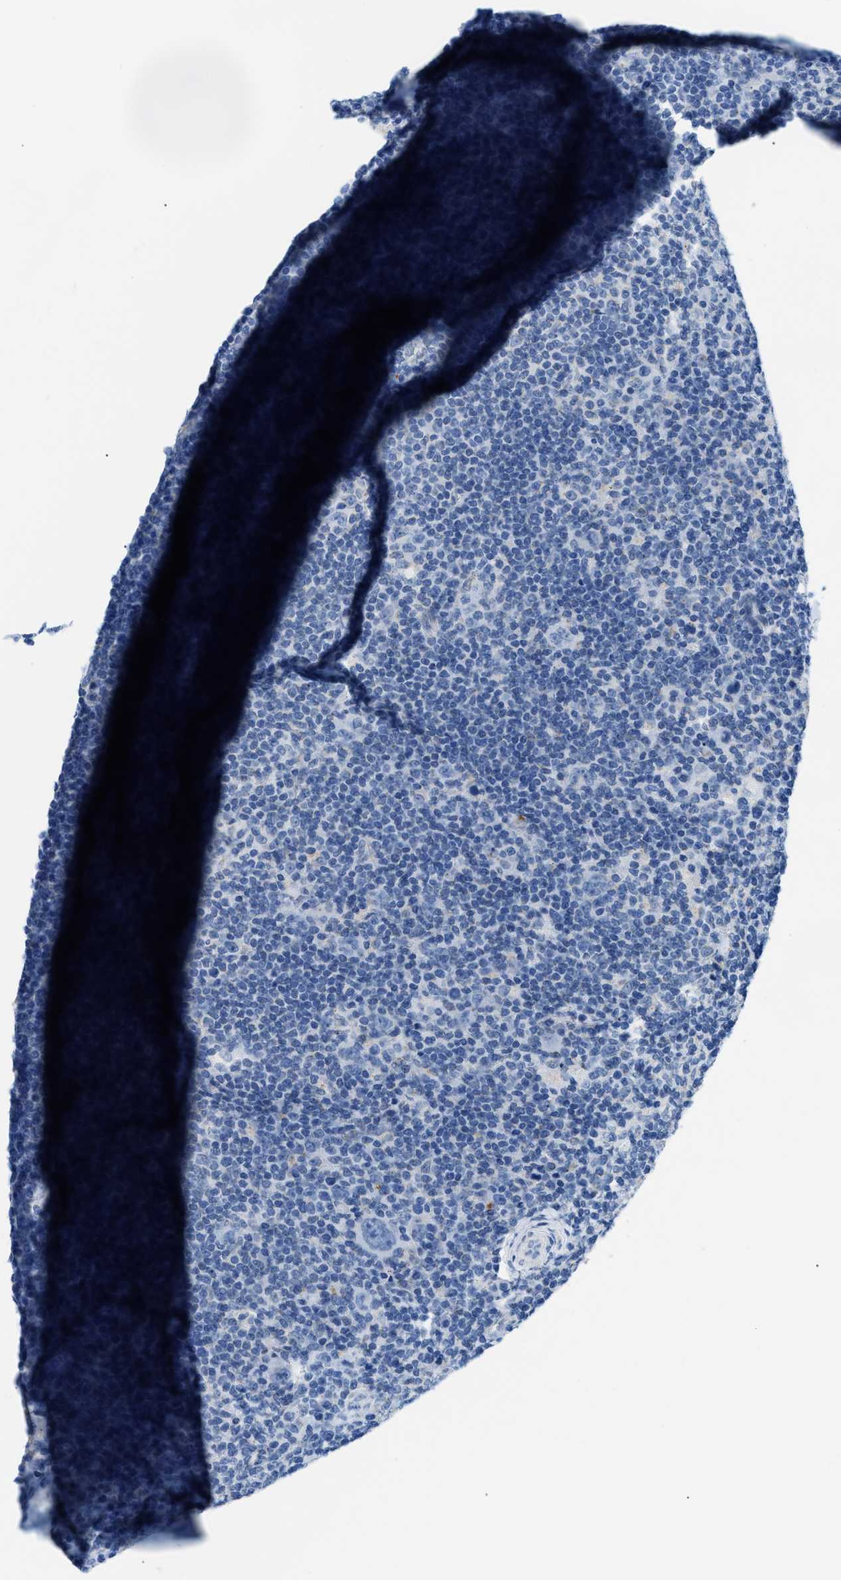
{"staining": {"intensity": "negative", "quantity": "none", "location": "none"}, "tissue": "lymphoma", "cell_type": "Tumor cells", "image_type": "cancer", "snomed": [{"axis": "morphology", "description": "Hodgkin's disease, NOS"}, {"axis": "topography", "description": "Lymph node"}], "caption": "High power microscopy micrograph of an immunohistochemistry micrograph of Hodgkin's disease, revealing no significant staining in tumor cells. Brightfield microscopy of immunohistochemistry stained with DAB (3,3'-diaminobenzidine) (brown) and hematoxylin (blue), captured at high magnification.", "gene": "FDCSP", "patient": {"sex": "female", "age": 57}}